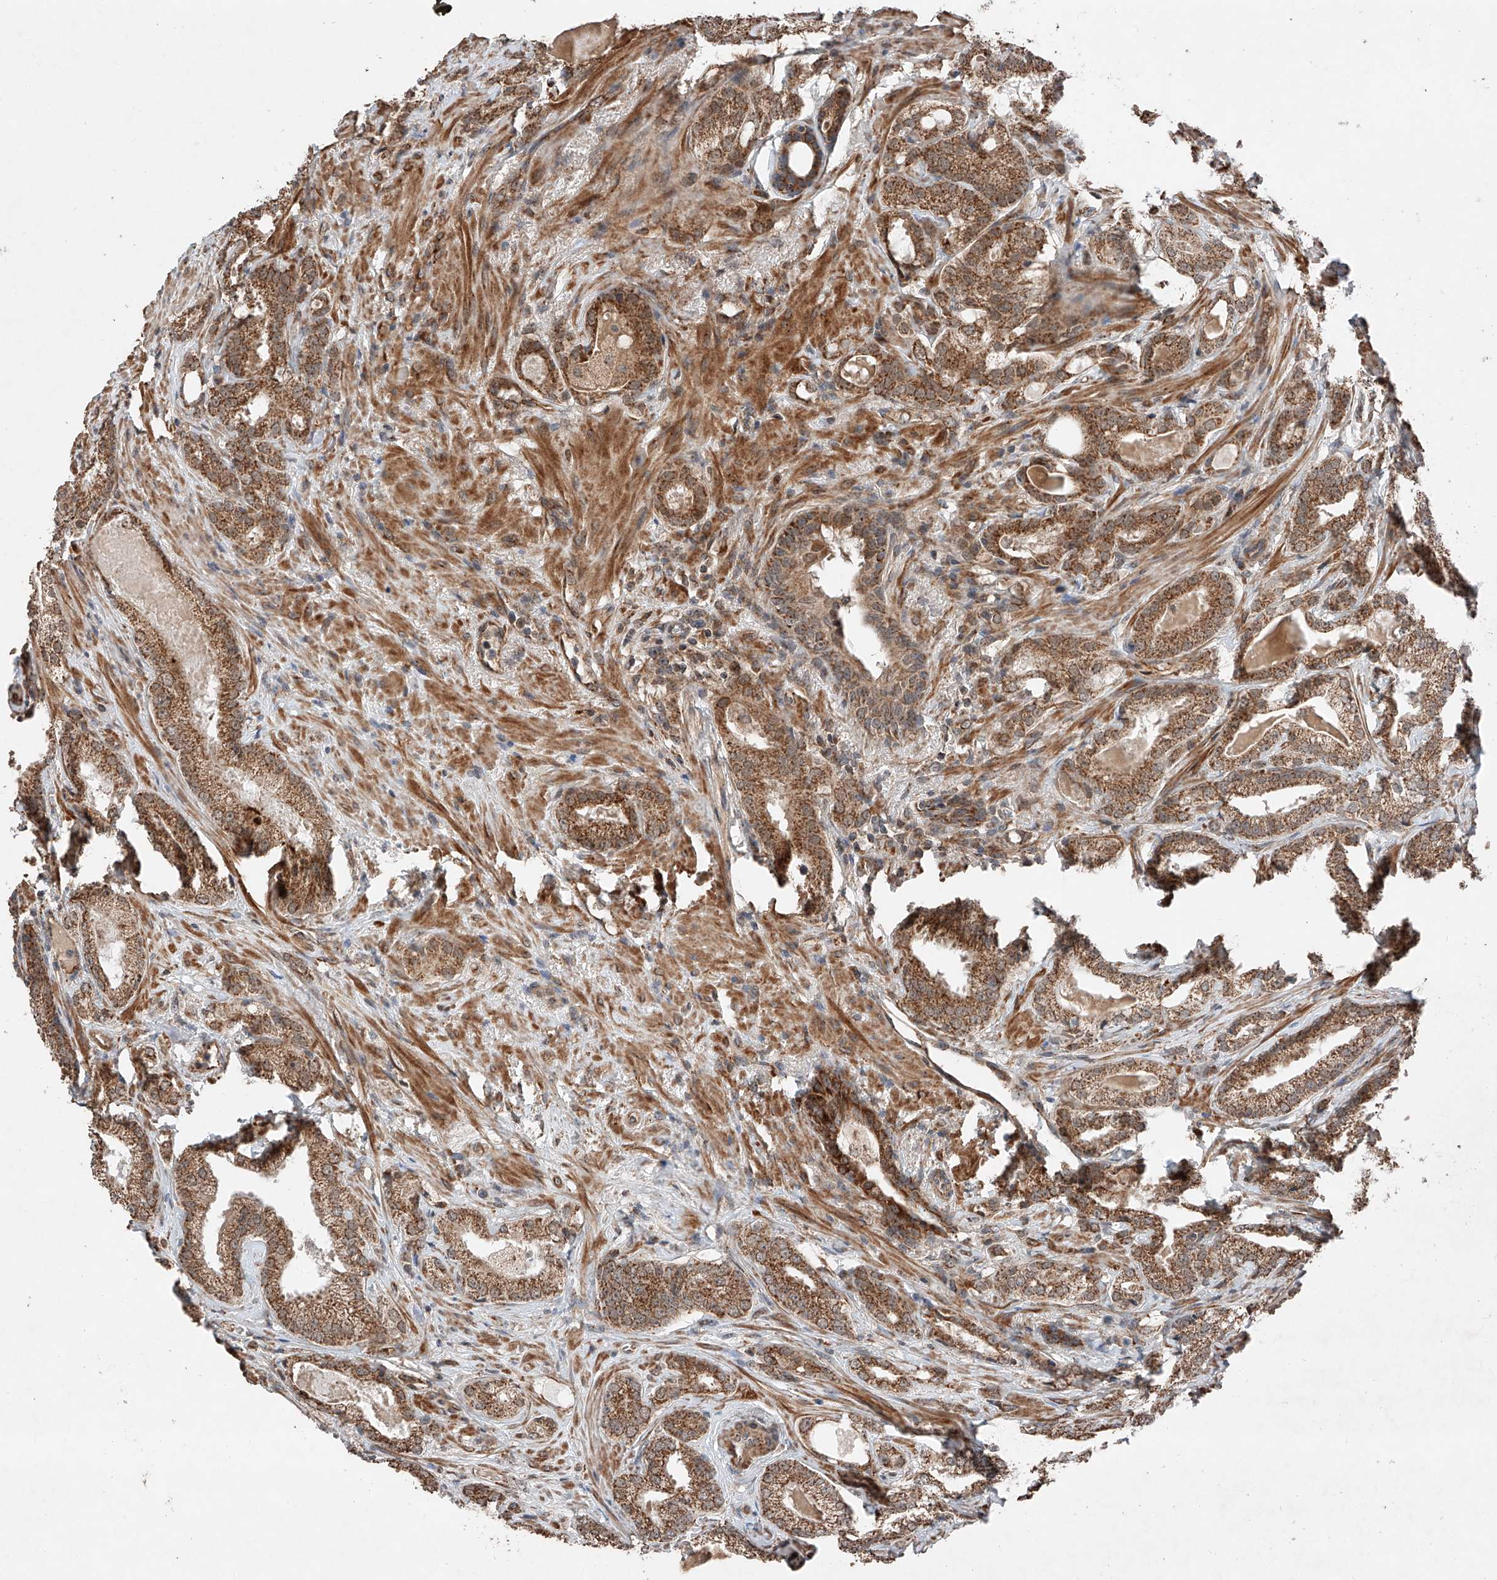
{"staining": {"intensity": "moderate", "quantity": ">75%", "location": "cytoplasmic/membranous"}, "tissue": "prostate cancer", "cell_type": "Tumor cells", "image_type": "cancer", "snomed": [{"axis": "morphology", "description": "Normal morphology"}, {"axis": "morphology", "description": "Adenocarcinoma, Low grade"}, {"axis": "topography", "description": "Prostate"}], "caption": "Human prostate cancer stained with a brown dye displays moderate cytoplasmic/membranous positive staining in approximately >75% of tumor cells.", "gene": "ZSCAN29", "patient": {"sex": "male", "age": 72}}